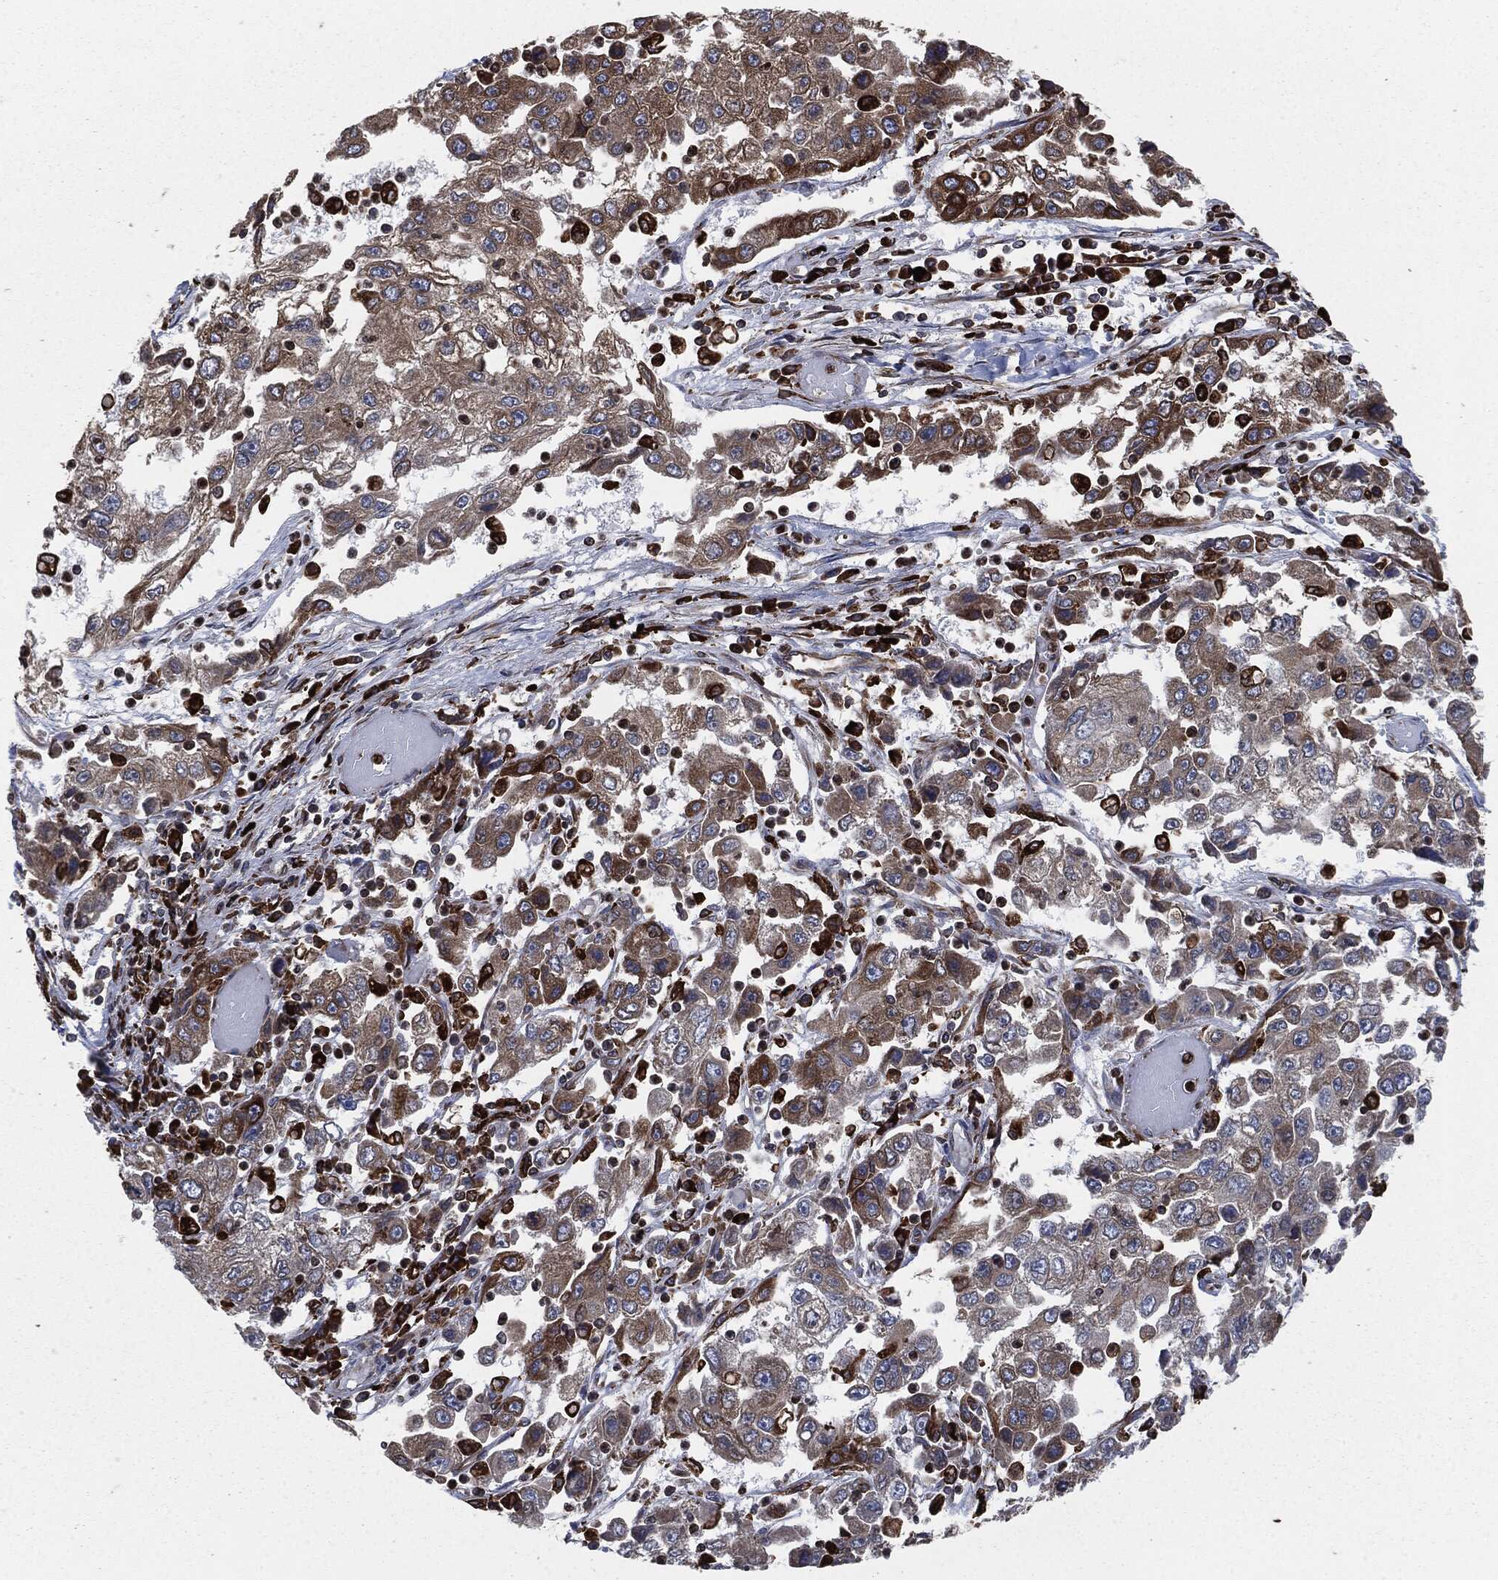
{"staining": {"intensity": "strong", "quantity": "25%-75%", "location": "cytoplasmic/membranous"}, "tissue": "cervical cancer", "cell_type": "Tumor cells", "image_type": "cancer", "snomed": [{"axis": "morphology", "description": "Squamous cell carcinoma, NOS"}, {"axis": "topography", "description": "Cervix"}], "caption": "Immunohistochemical staining of cervical cancer demonstrates high levels of strong cytoplasmic/membranous protein expression in approximately 25%-75% of tumor cells. (DAB (3,3'-diaminobenzidine) IHC, brown staining for protein, blue staining for nuclei).", "gene": "CALR", "patient": {"sex": "female", "age": 36}}